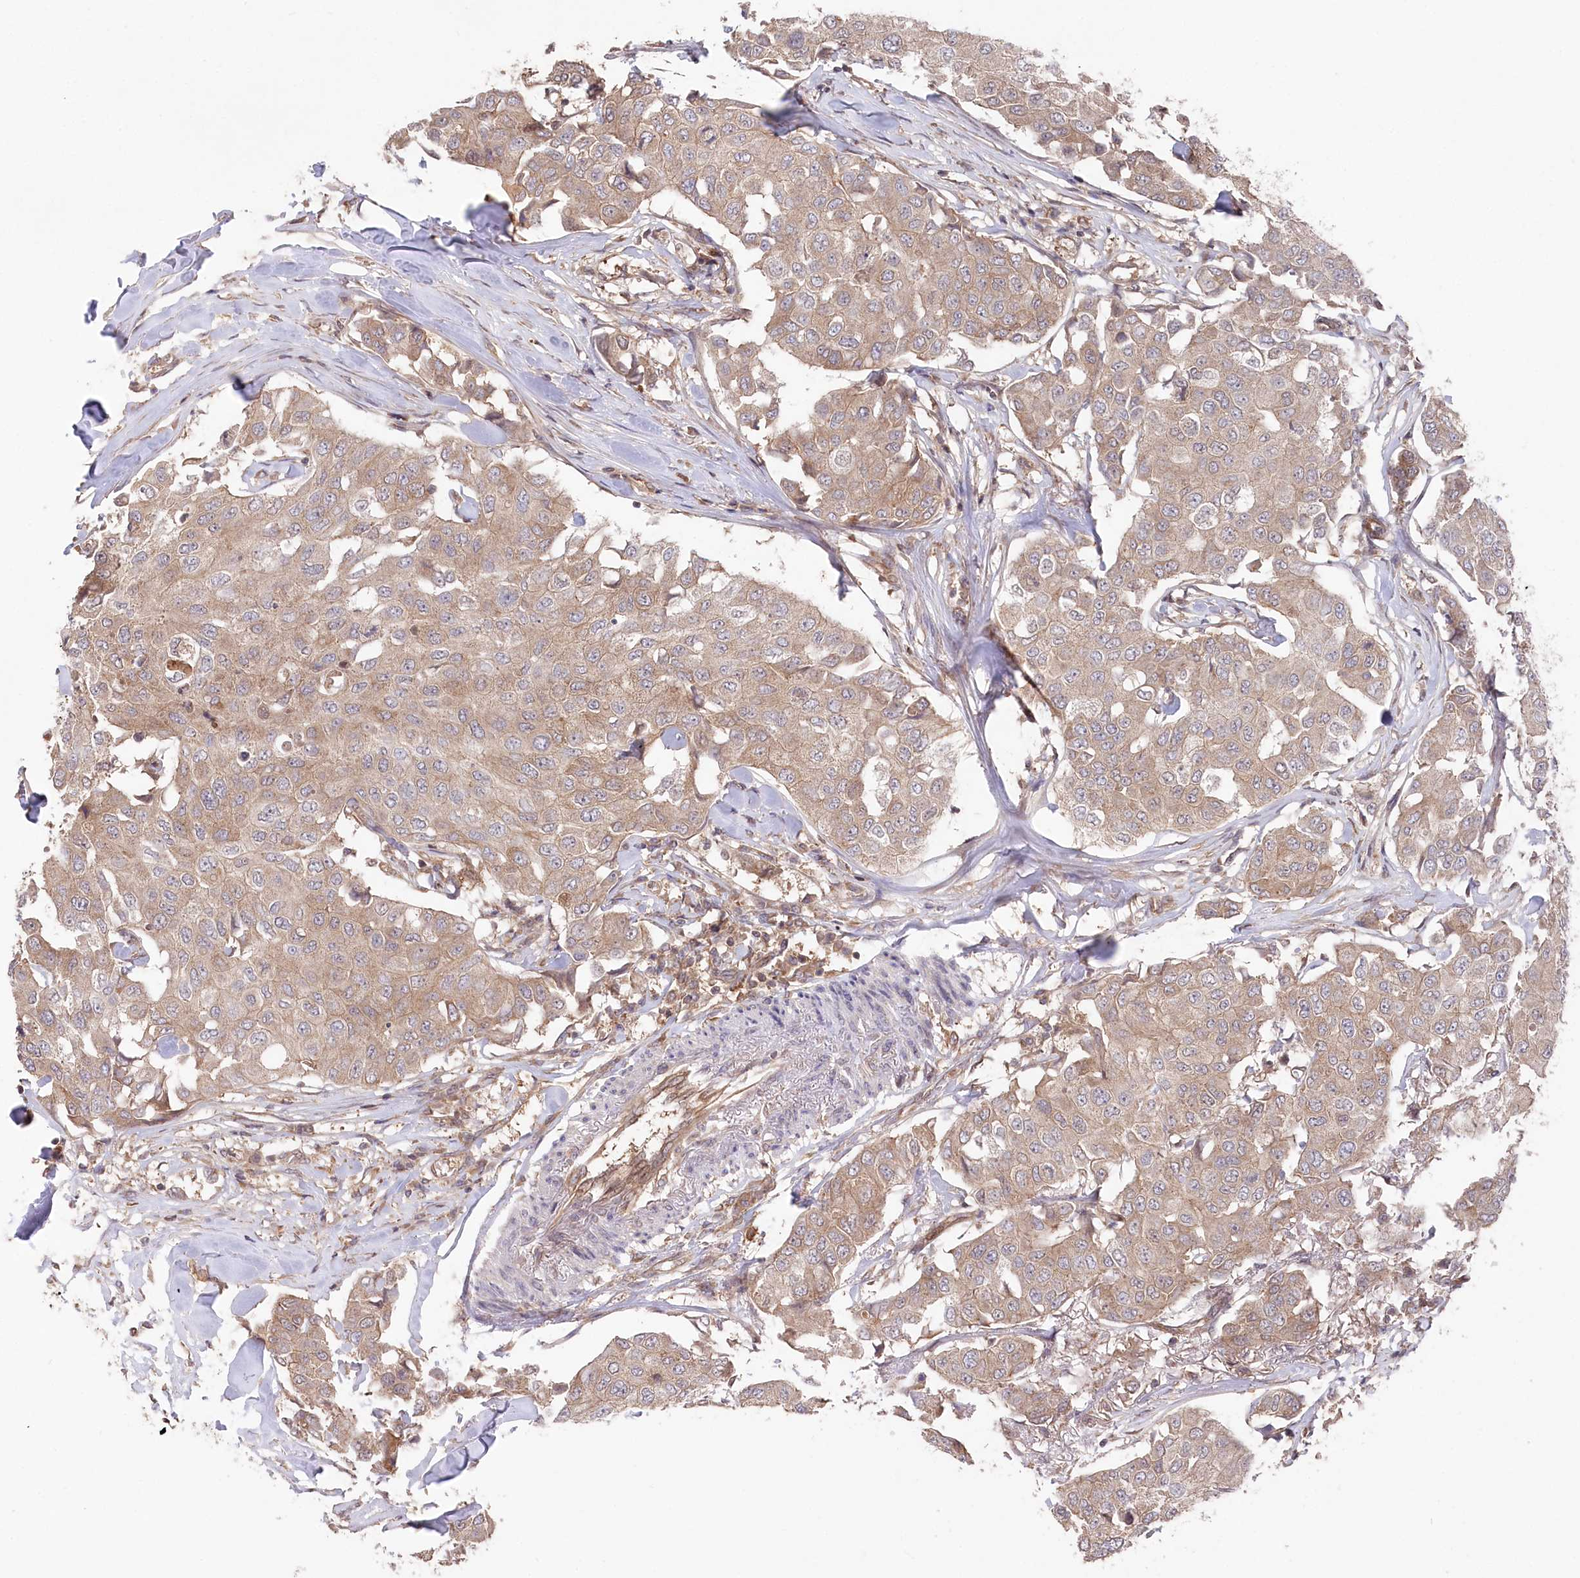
{"staining": {"intensity": "weak", "quantity": "25%-75%", "location": "cytoplasmic/membranous"}, "tissue": "breast cancer", "cell_type": "Tumor cells", "image_type": "cancer", "snomed": [{"axis": "morphology", "description": "Duct carcinoma"}, {"axis": "topography", "description": "Breast"}], "caption": "High-power microscopy captured an IHC photomicrograph of breast cancer (infiltrating ductal carcinoma), revealing weak cytoplasmic/membranous positivity in about 25%-75% of tumor cells.", "gene": "PPP1R21", "patient": {"sex": "female", "age": 80}}